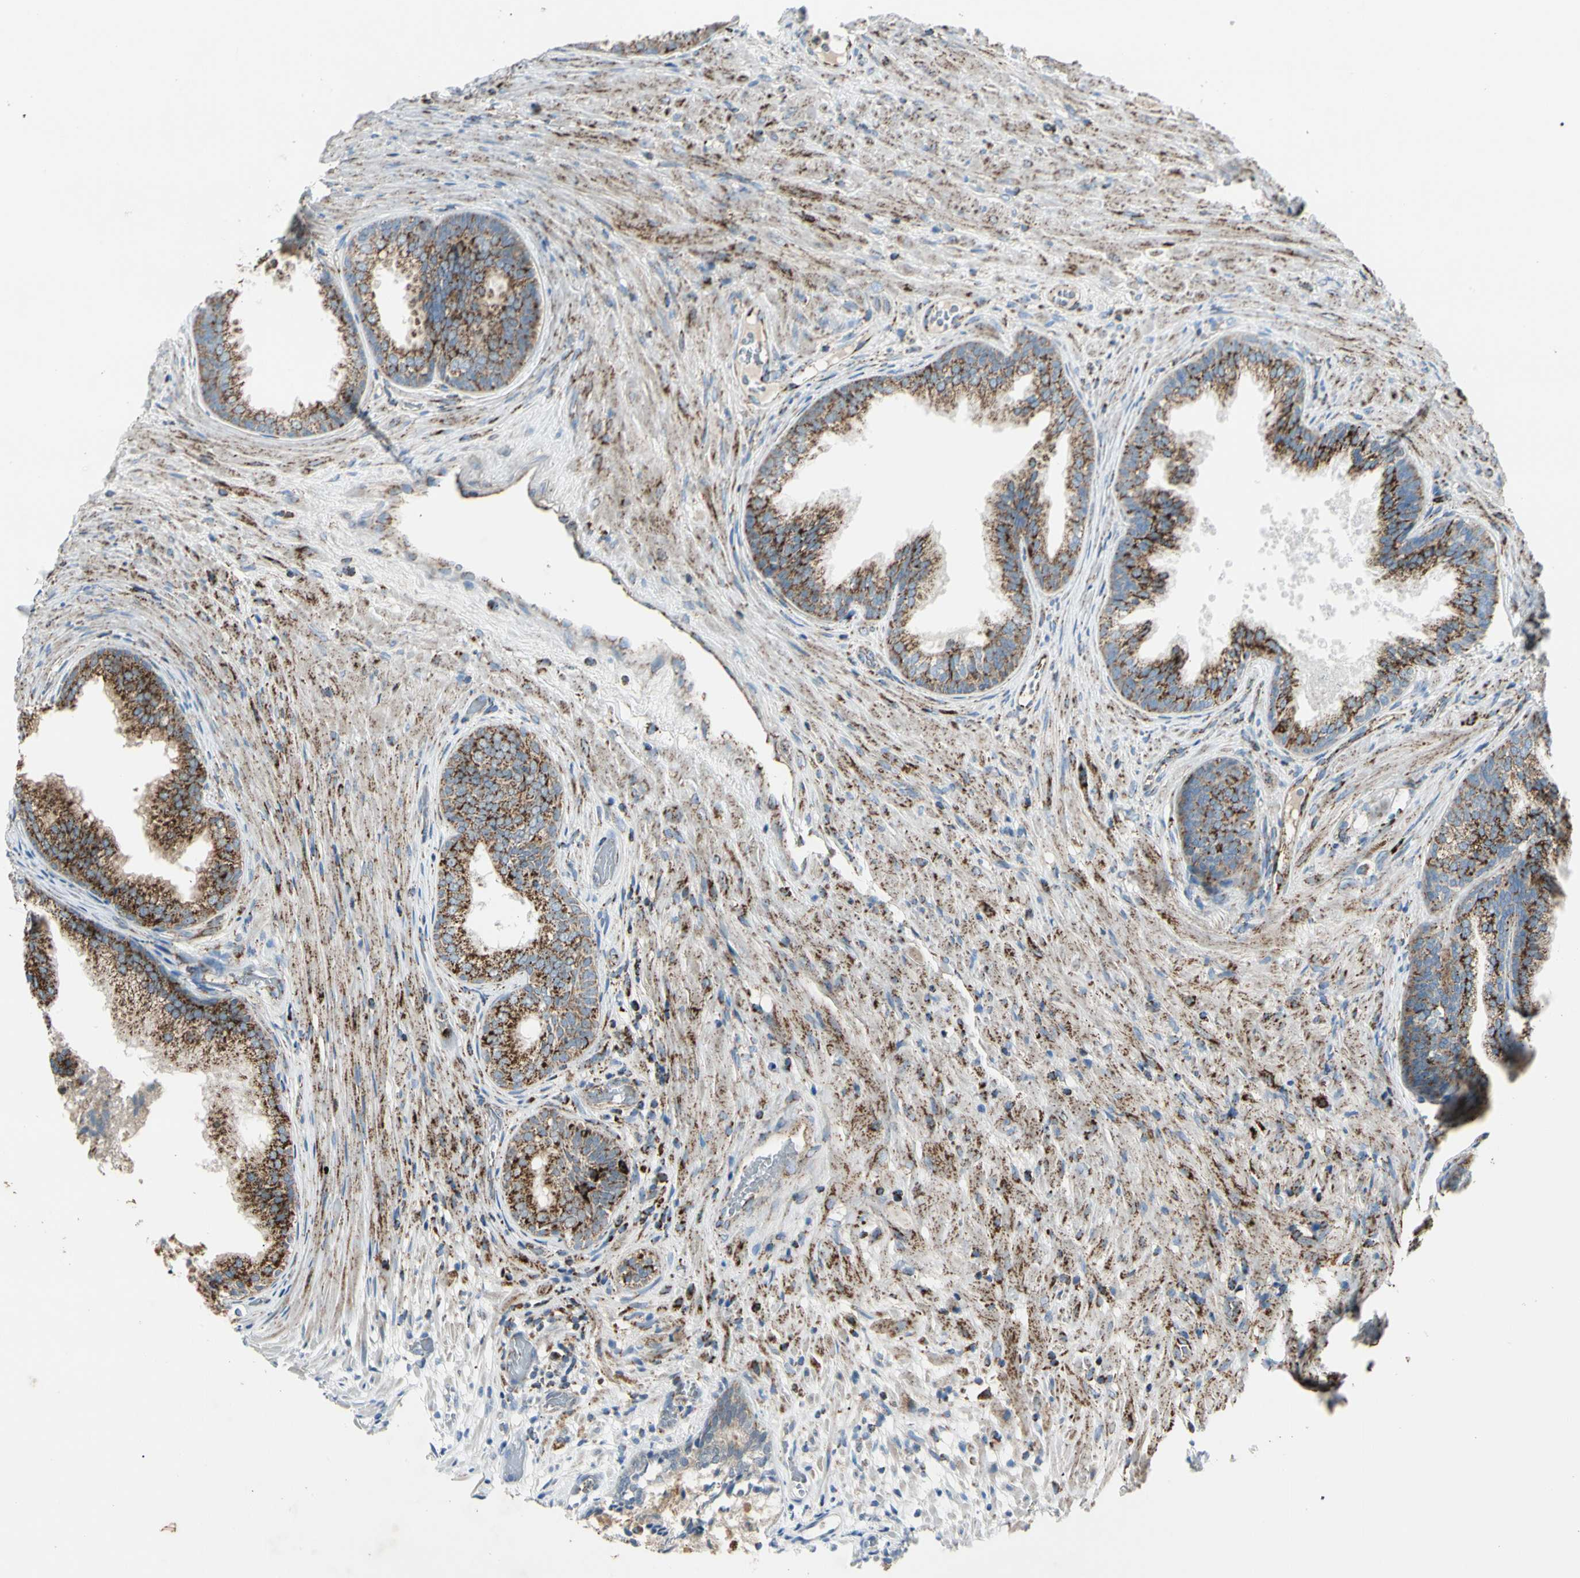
{"staining": {"intensity": "strong", "quantity": ">75%", "location": "cytoplasmic/membranous"}, "tissue": "prostate", "cell_type": "Glandular cells", "image_type": "normal", "snomed": [{"axis": "morphology", "description": "Normal tissue, NOS"}, {"axis": "topography", "description": "Prostate"}], "caption": "High-power microscopy captured an immunohistochemistry (IHC) image of unremarkable prostate, revealing strong cytoplasmic/membranous expression in approximately >75% of glandular cells.", "gene": "ME2", "patient": {"sex": "male", "age": 76}}